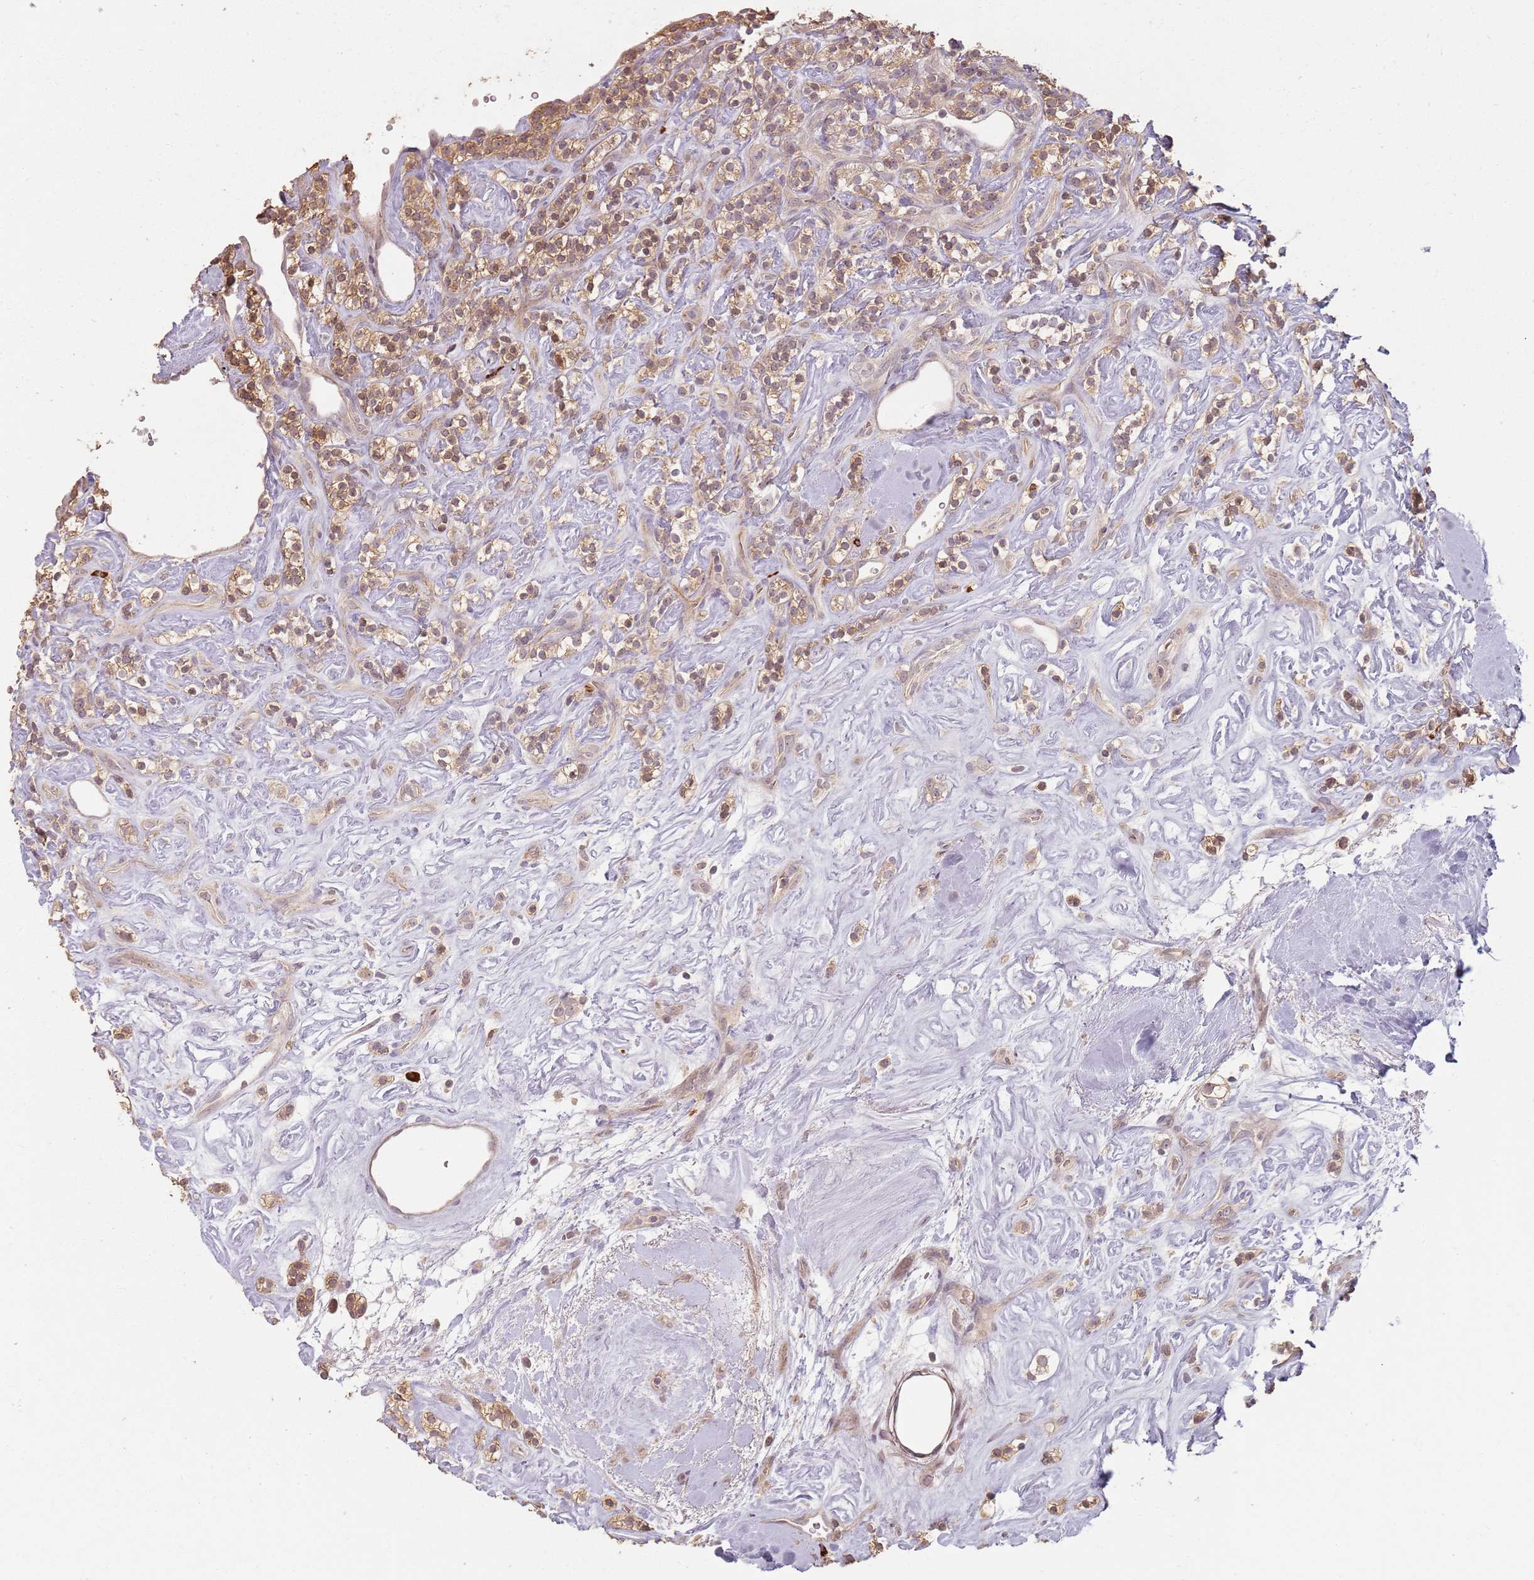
{"staining": {"intensity": "moderate", "quantity": "<25%", "location": "cytoplasmic/membranous"}, "tissue": "renal cancer", "cell_type": "Tumor cells", "image_type": "cancer", "snomed": [{"axis": "morphology", "description": "Adenocarcinoma, NOS"}, {"axis": "topography", "description": "Kidney"}], "caption": "Immunohistochemical staining of renal adenocarcinoma shows moderate cytoplasmic/membranous protein expression in approximately <25% of tumor cells.", "gene": "CCDC168", "patient": {"sex": "male", "age": 77}}